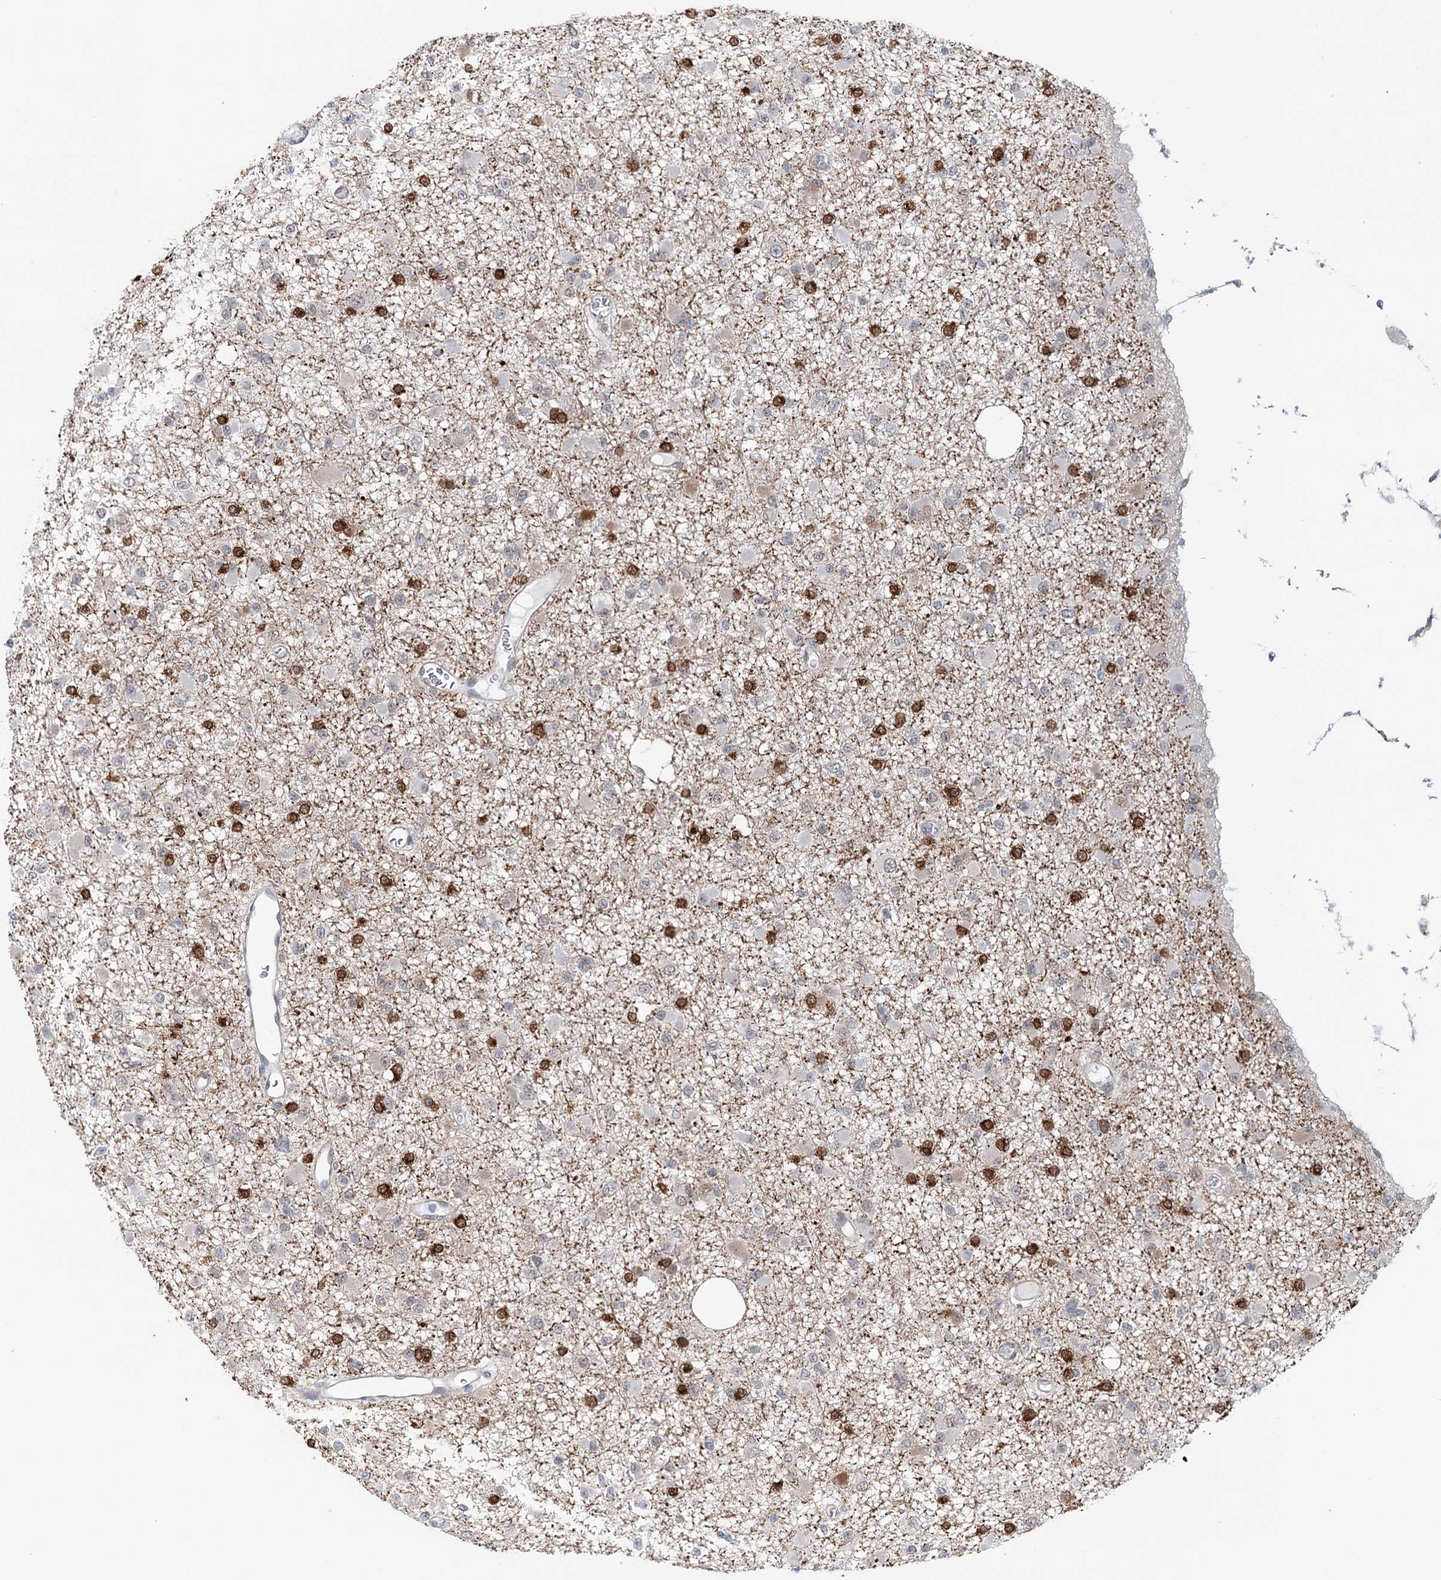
{"staining": {"intensity": "negative", "quantity": "none", "location": "none"}, "tissue": "glioma", "cell_type": "Tumor cells", "image_type": "cancer", "snomed": [{"axis": "morphology", "description": "Glioma, malignant, Low grade"}, {"axis": "topography", "description": "Brain"}], "caption": "Image shows no significant protein positivity in tumor cells of malignant glioma (low-grade).", "gene": "FAM53A", "patient": {"sex": "female", "age": 22}}